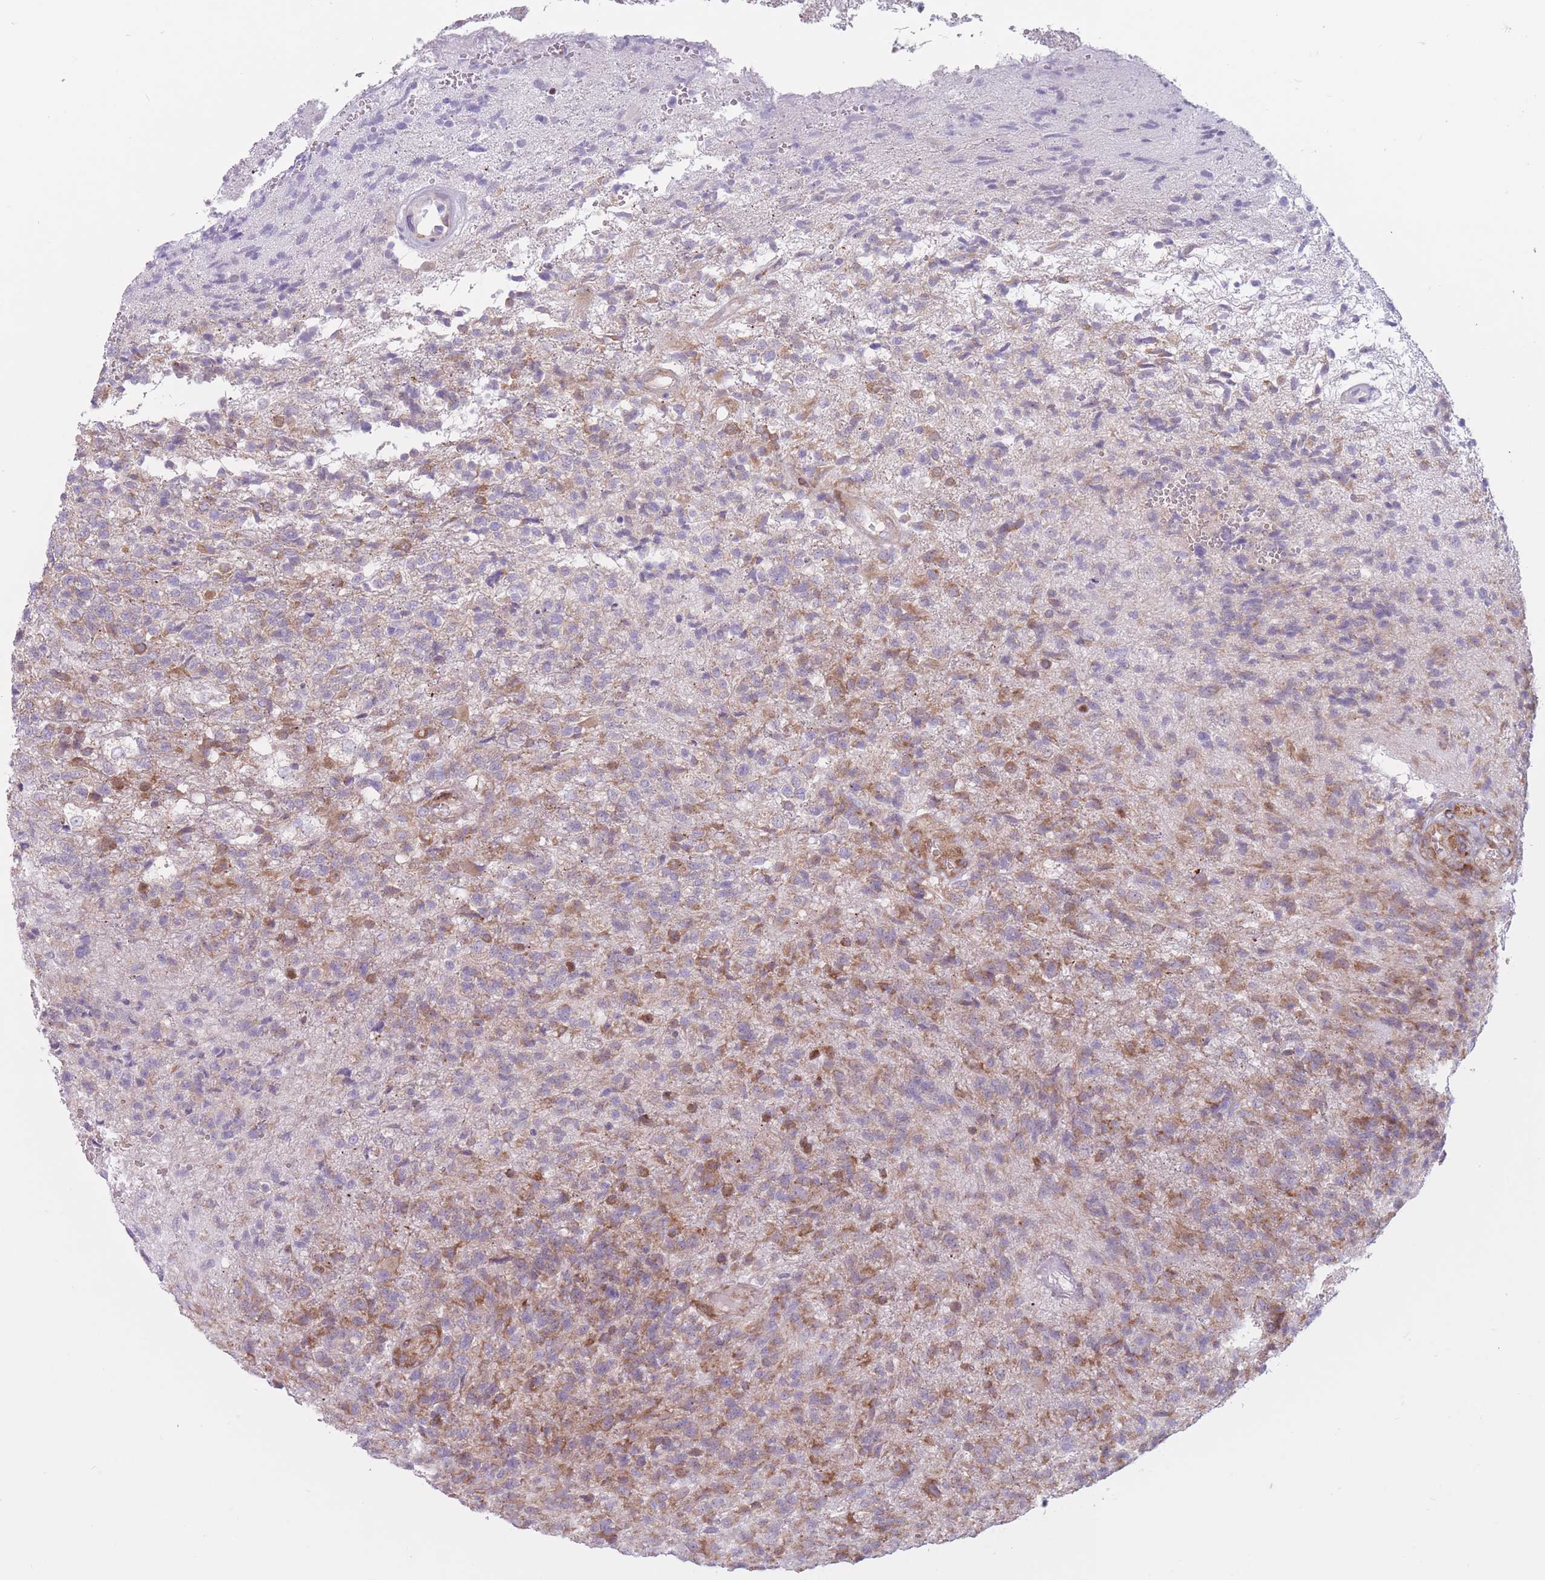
{"staining": {"intensity": "moderate", "quantity": "25%-75%", "location": "cytoplasmic/membranous"}, "tissue": "glioma", "cell_type": "Tumor cells", "image_type": "cancer", "snomed": [{"axis": "morphology", "description": "Glioma, malignant, High grade"}, {"axis": "topography", "description": "Brain"}], "caption": "The histopathology image displays staining of glioma, revealing moderate cytoplasmic/membranous protein expression (brown color) within tumor cells.", "gene": "RPL18", "patient": {"sex": "male", "age": 56}}